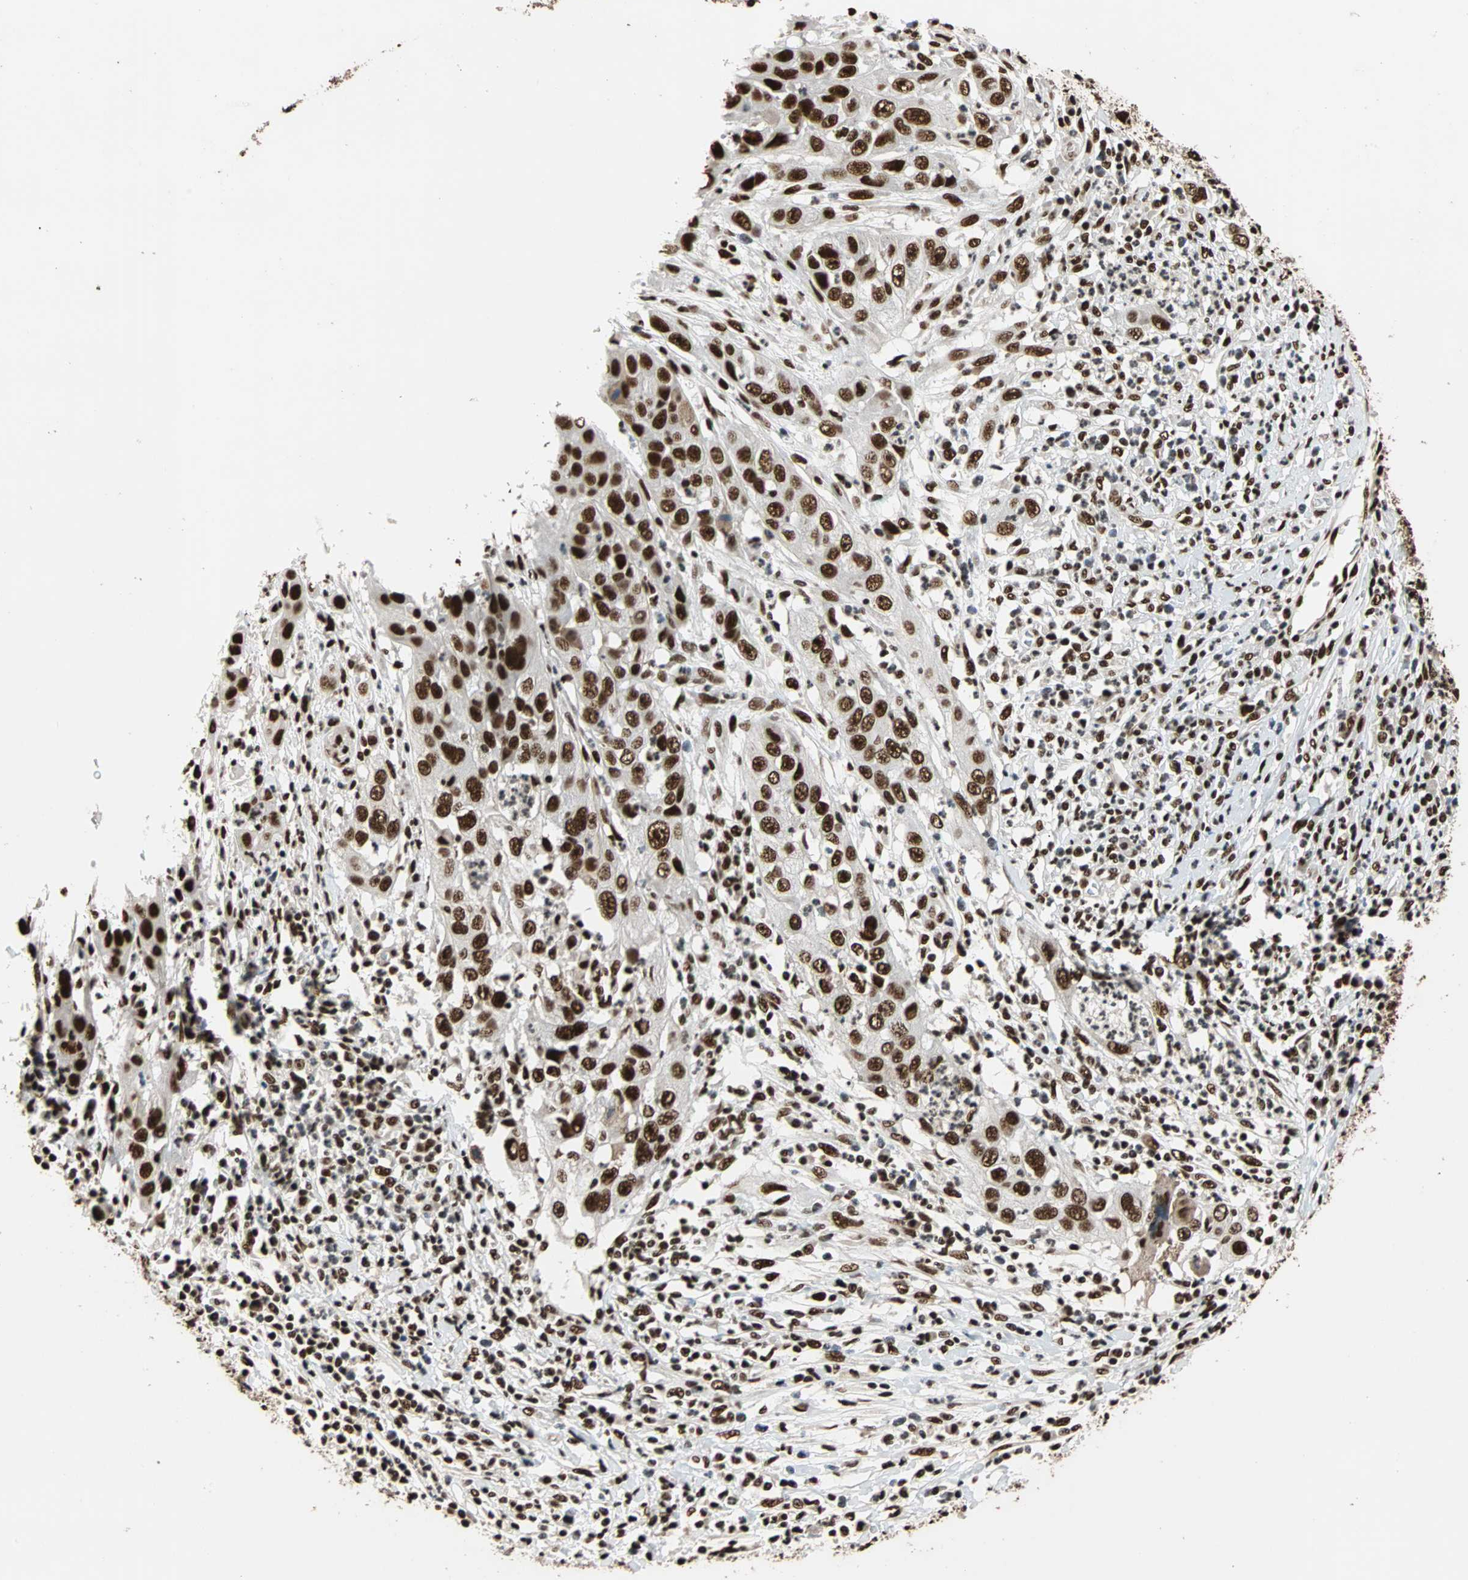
{"staining": {"intensity": "strong", "quantity": ">75%", "location": "nuclear"}, "tissue": "cervical cancer", "cell_type": "Tumor cells", "image_type": "cancer", "snomed": [{"axis": "morphology", "description": "Squamous cell carcinoma, NOS"}, {"axis": "topography", "description": "Cervix"}], "caption": "Tumor cells reveal high levels of strong nuclear expression in approximately >75% of cells in human cervical cancer (squamous cell carcinoma).", "gene": "ILF2", "patient": {"sex": "female", "age": 32}}